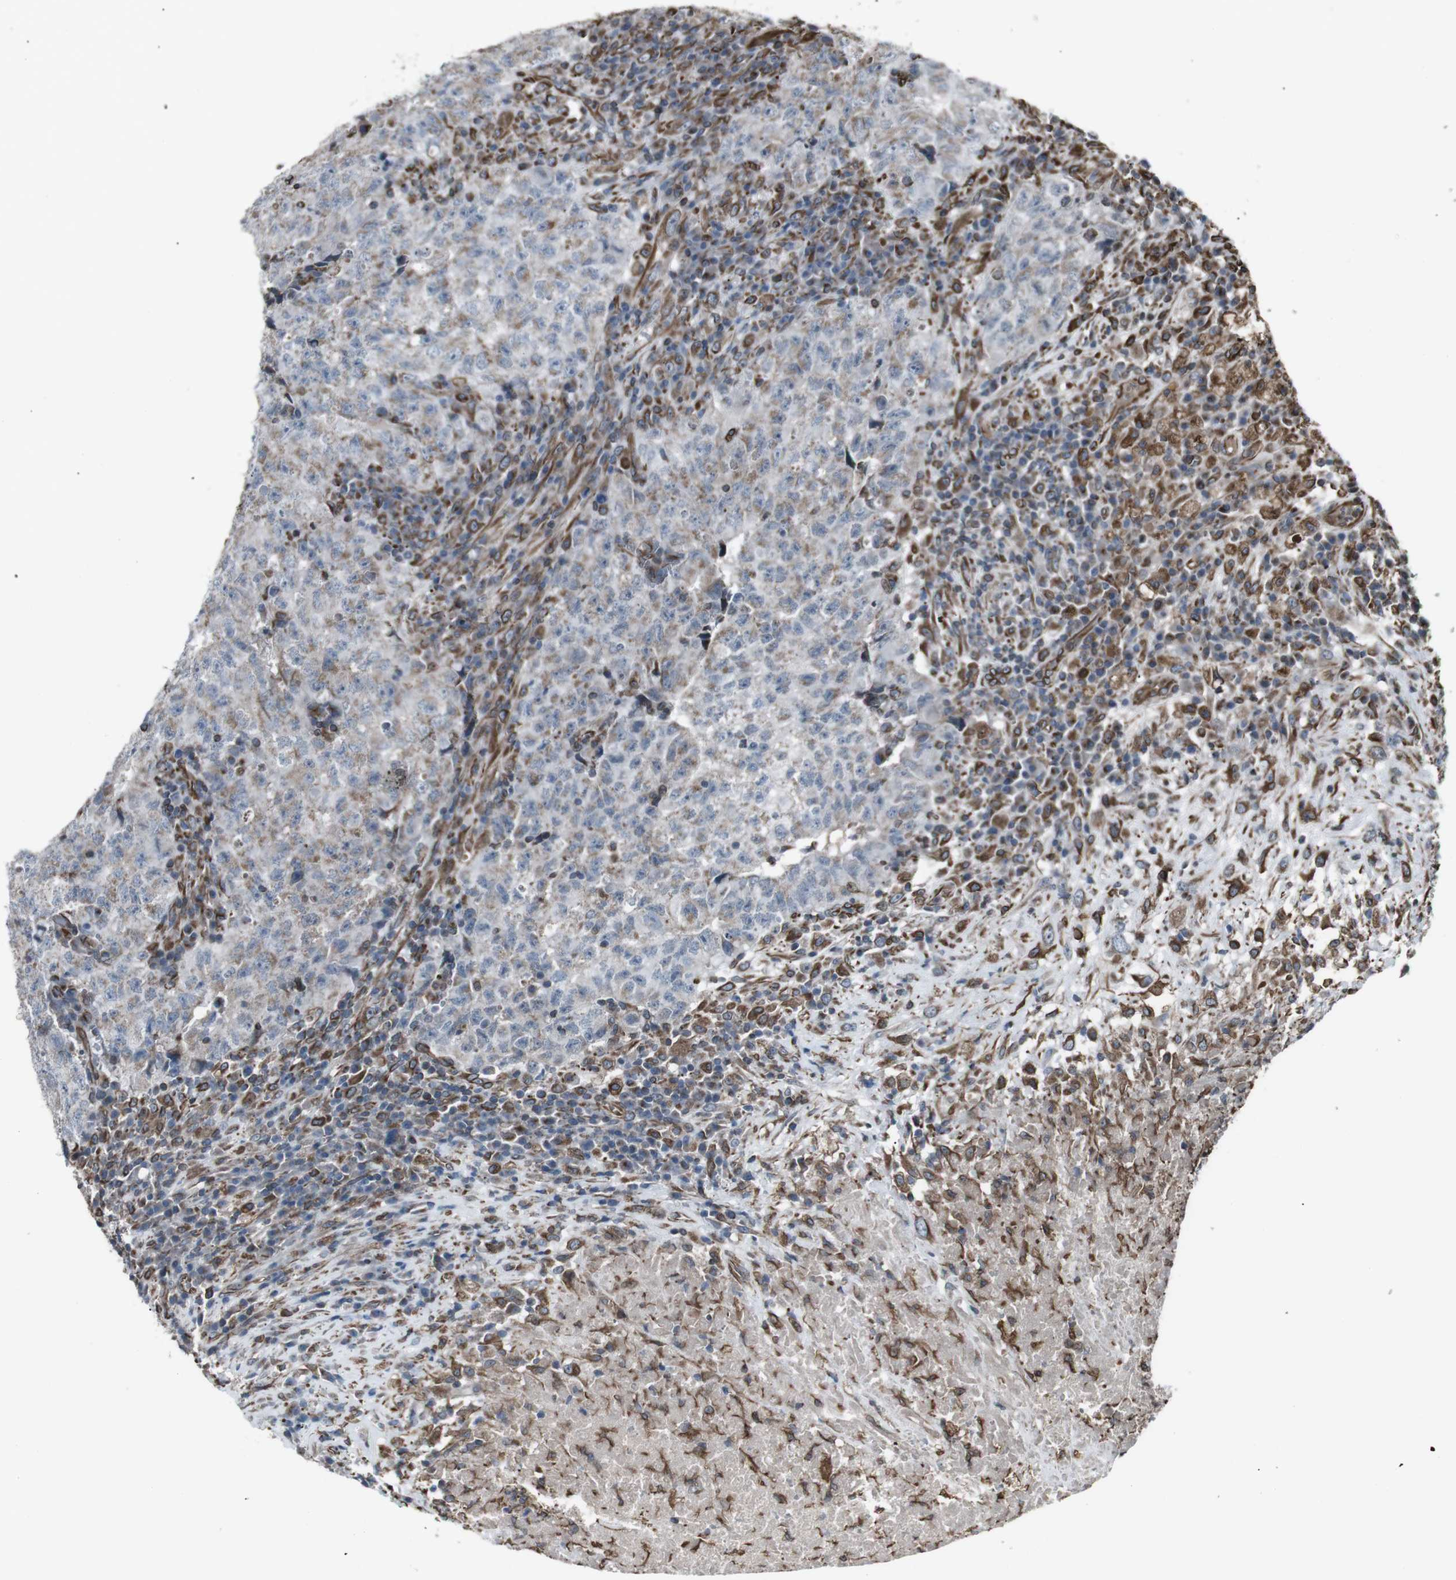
{"staining": {"intensity": "weak", "quantity": "25%-75%", "location": "cytoplasmic/membranous"}, "tissue": "testis cancer", "cell_type": "Tumor cells", "image_type": "cancer", "snomed": [{"axis": "morphology", "description": "Necrosis, NOS"}, {"axis": "morphology", "description": "Carcinoma, Embryonal, NOS"}, {"axis": "topography", "description": "Testis"}], "caption": "DAB immunohistochemical staining of testis embryonal carcinoma exhibits weak cytoplasmic/membranous protein staining in approximately 25%-75% of tumor cells.", "gene": "TMEM141", "patient": {"sex": "male", "age": 19}}